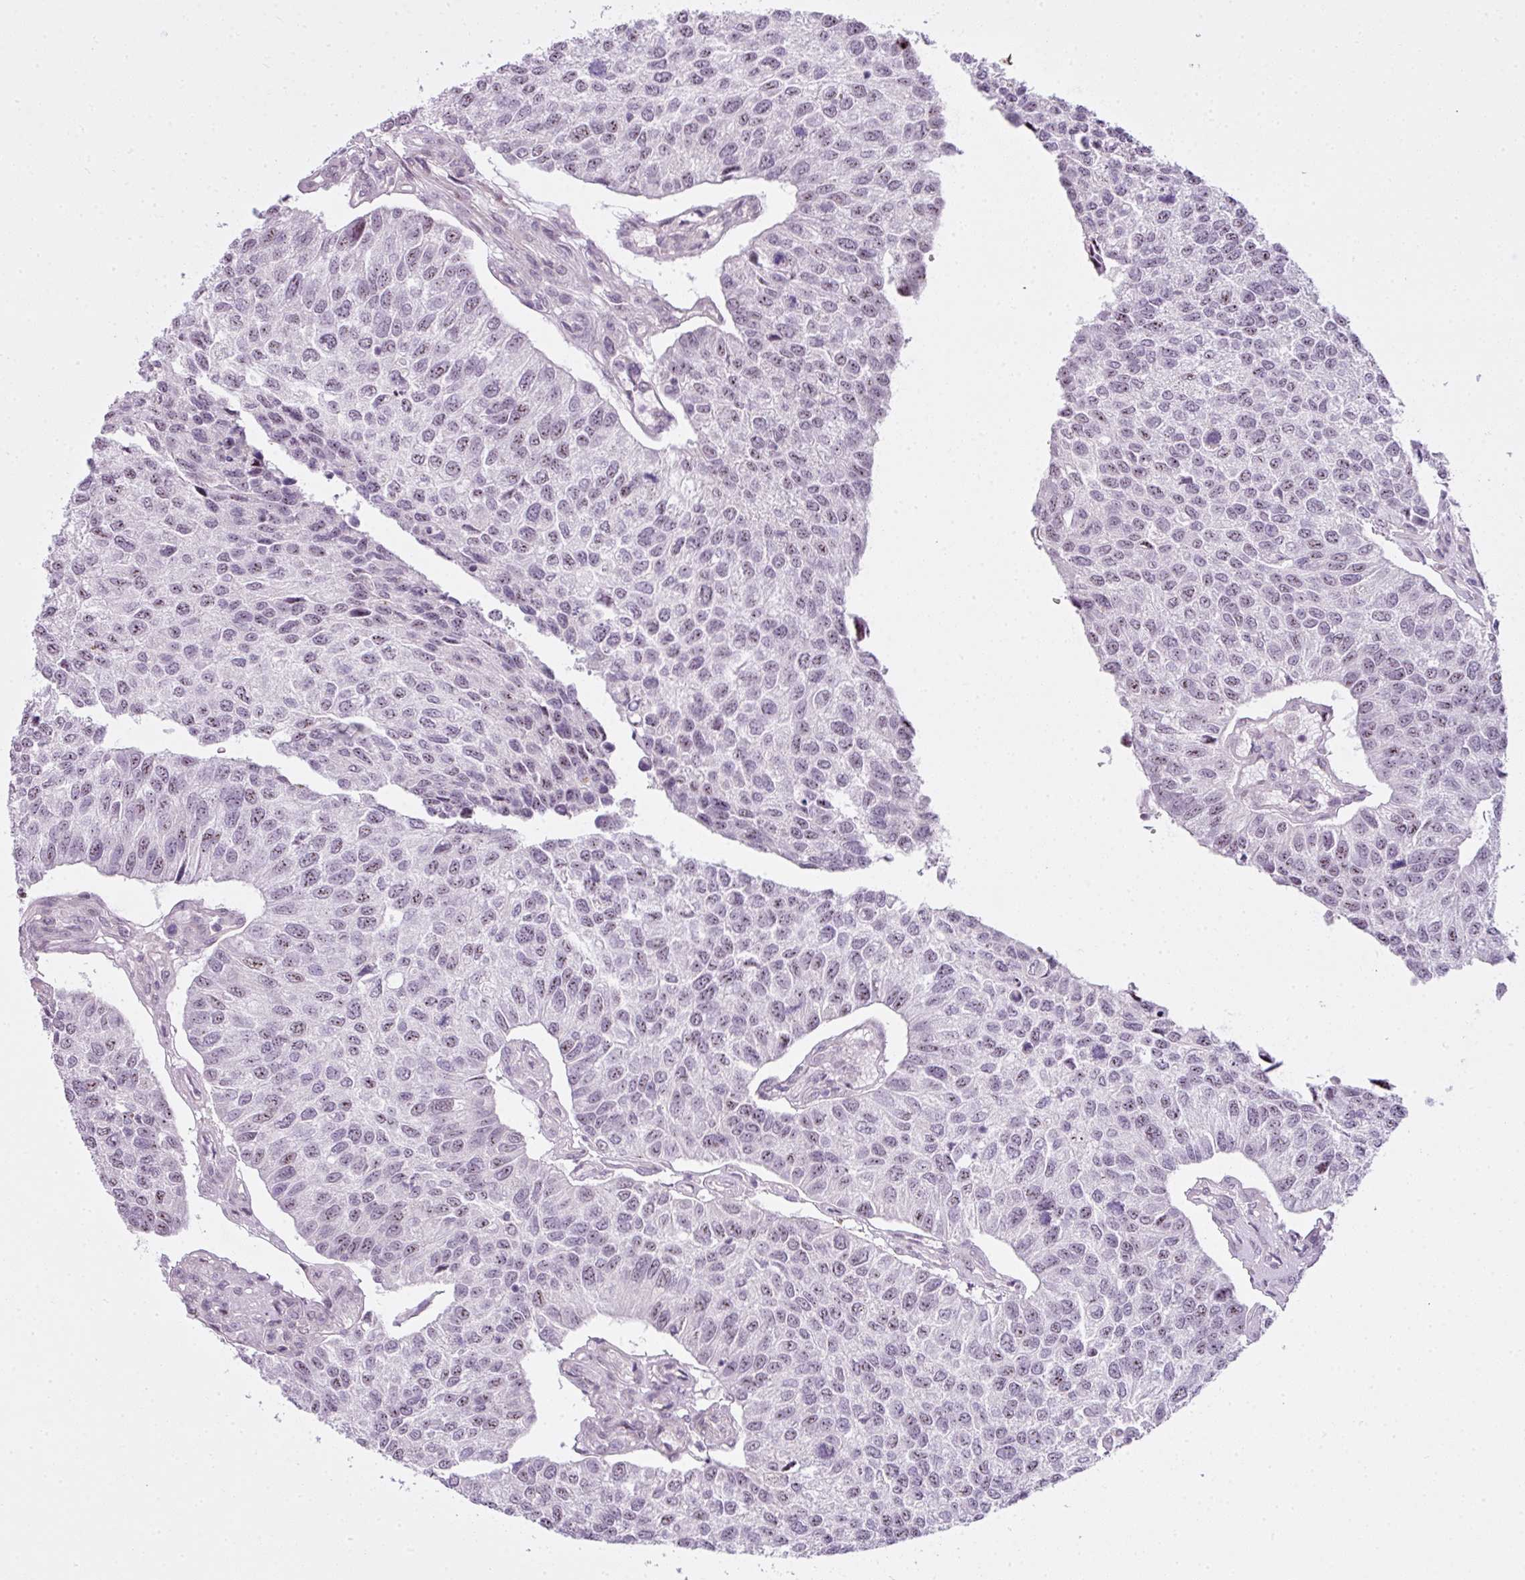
{"staining": {"intensity": "moderate", "quantity": "25%-75%", "location": "nuclear"}, "tissue": "urothelial cancer", "cell_type": "Tumor cells", "image_type": "cancer", "snomed": [{"axis": "morphology", "description": "Urothelial carcinoma, NOS"}, {"axis": "topography", "description": "Urinary bladder"}], "caption": "Human transitional cell carcinoma stained for a protein (brown) reveals moderate nuclear positive staining in approximately 25%-75% of tumor cells.", "gene": "ZNF688", "patient": {"sex": "male", "age": 55}}